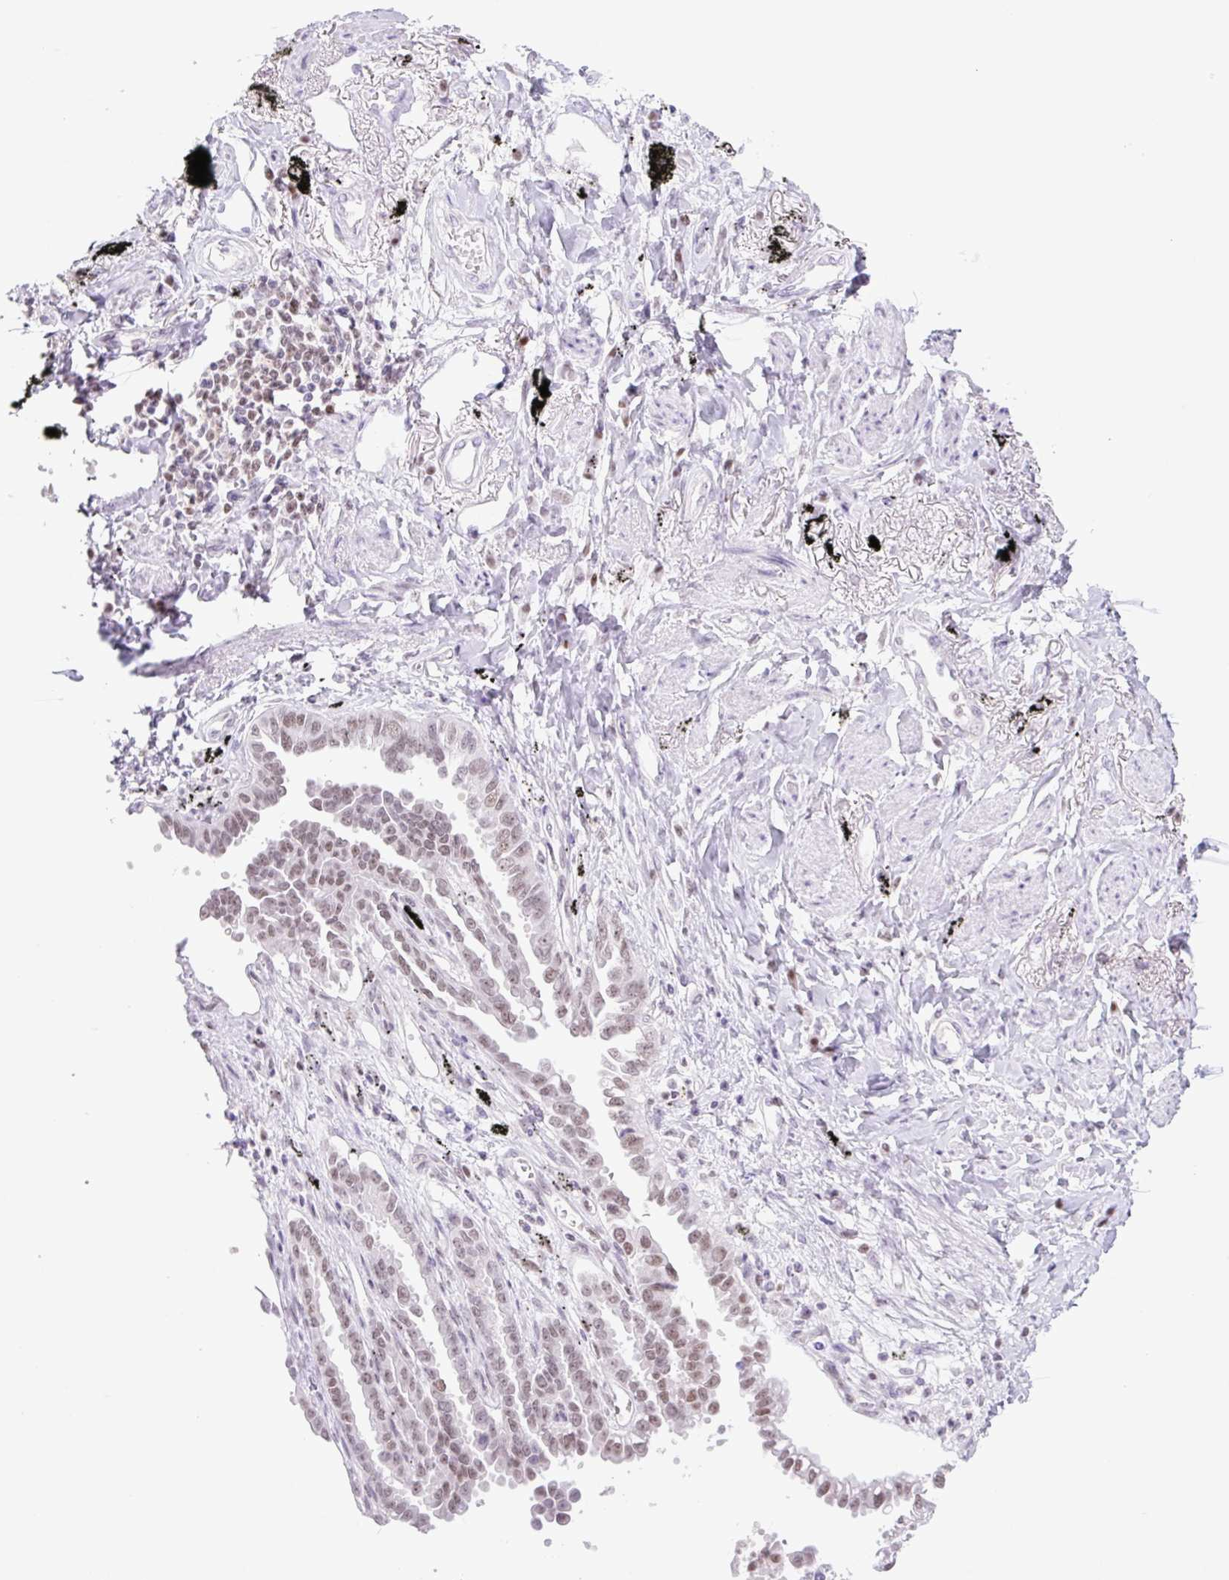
{"staining": {"intensity": "weak", "quantity": ">75%", "location": "nuclear"}, "tissue": "lung cancer", "cell_type": "Tumor cells", "image_type": "cancer", "snomed": [{"axis": "morphology", "description": "Adenocarcinoma, NOS"}, {"axis": "topography", "description": "Lung"}], "caption": "A histopathology image of human lung cancer stained for a protein demonstrates weak nuclear brown staining in tumor cells.", "gene": "TLE3", "patient": {"sex": "male", "age": 67}}